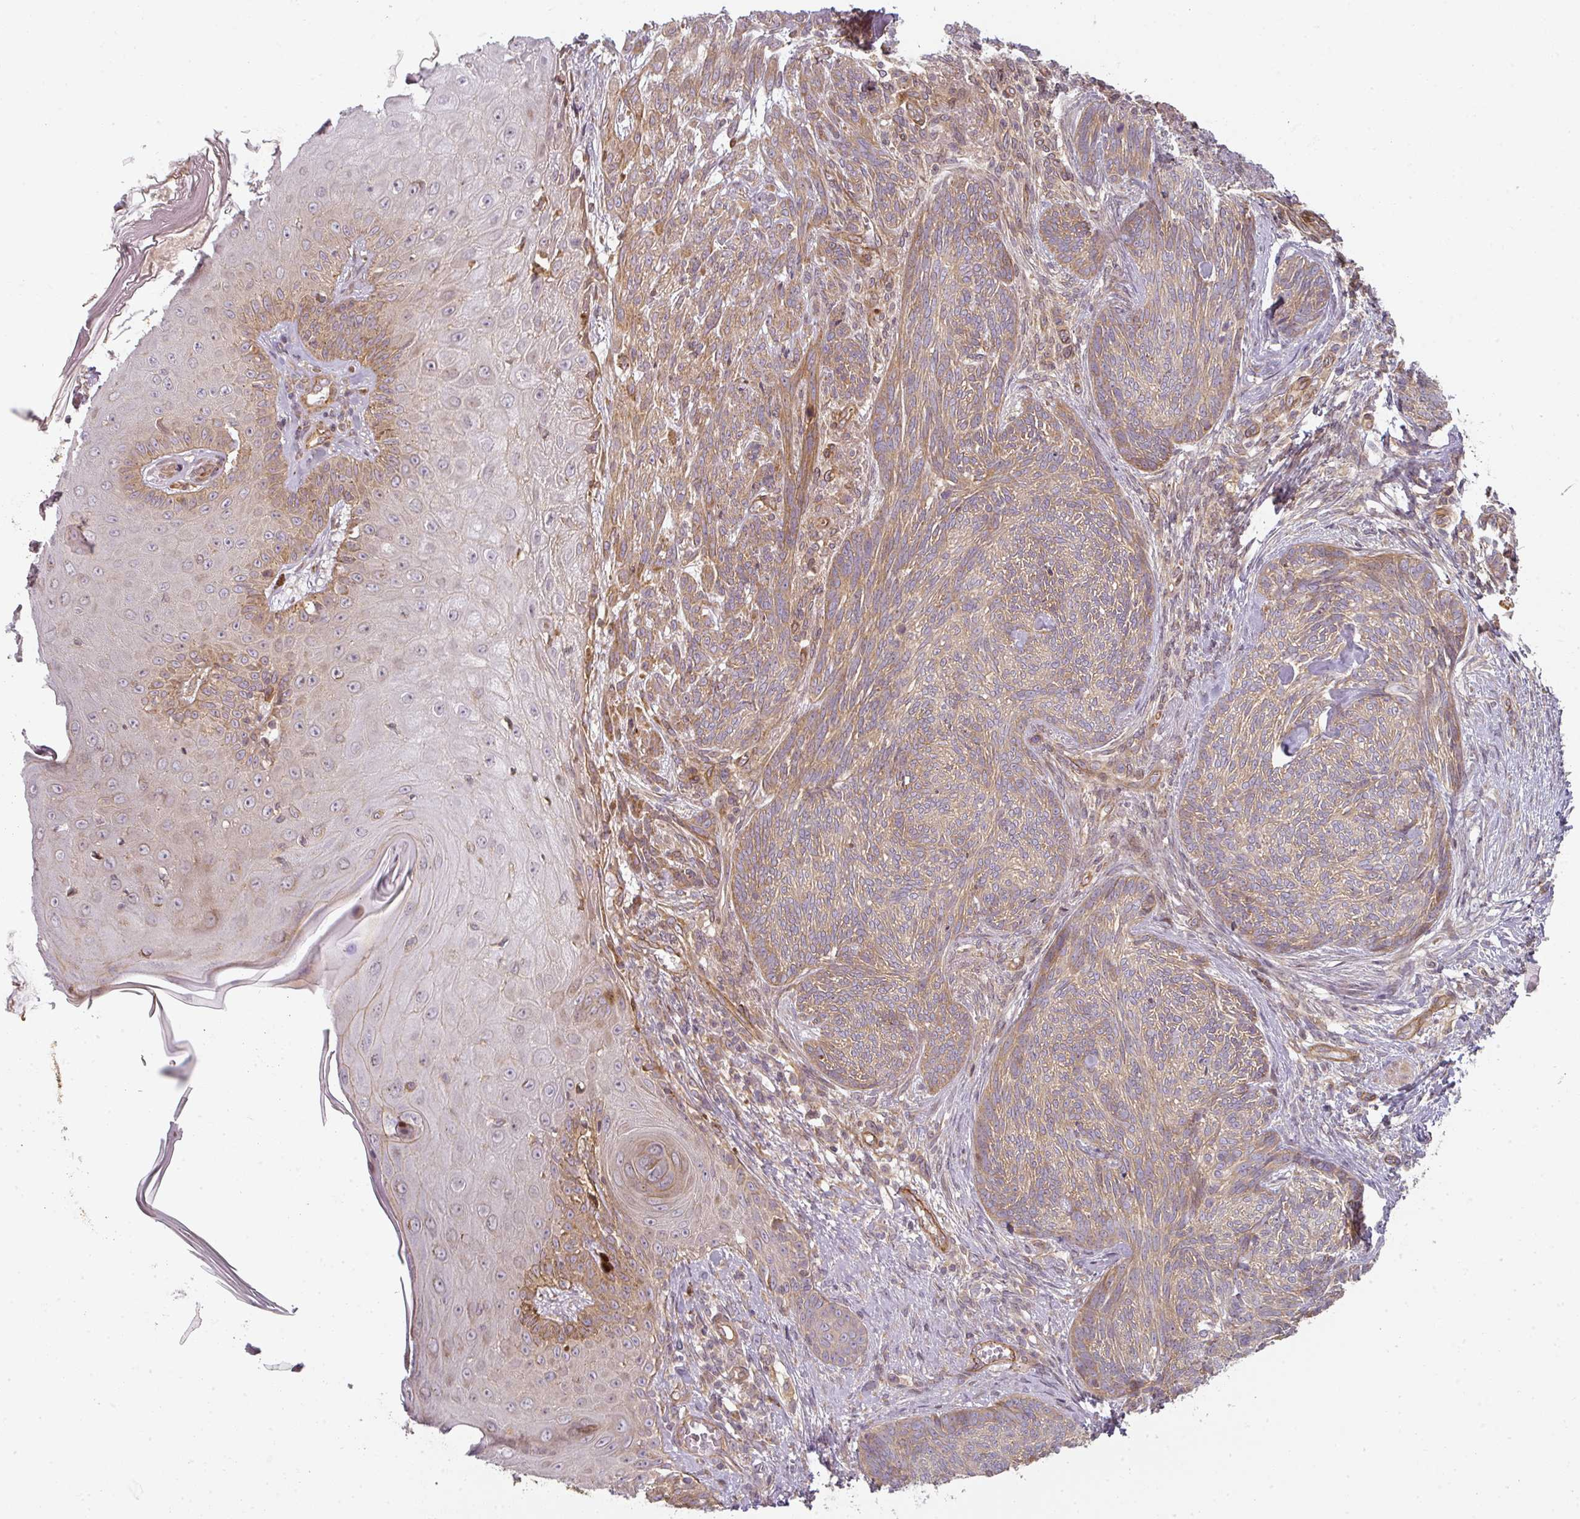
{"staining": {"intensity": "moderate", "quantity": "25%-75%", "location": "cytoplasmic/membranous"}, "tissue": "skin cancer", "cell_type": "Tumor cells", "image_type": "cancer", "snomed": [{"axis": "morphology", "description": "Basal cell carcinoma"}, {"axis": "topography", "description": "Skin"}], "caption": "Immunohistochemistry histopathology image of neoplastic tissue: human skin cancer (basal cell carcinoma) stained using immunohistochemistry exhibits medium levels of moderate protein expression localized specifically in the cytoplasmic/membranous of tumor cells, appearing as a cytoplasmic/membranous brown color.", "gene": "CNOT1", "patient": {"sex": "male", "age": 73}}